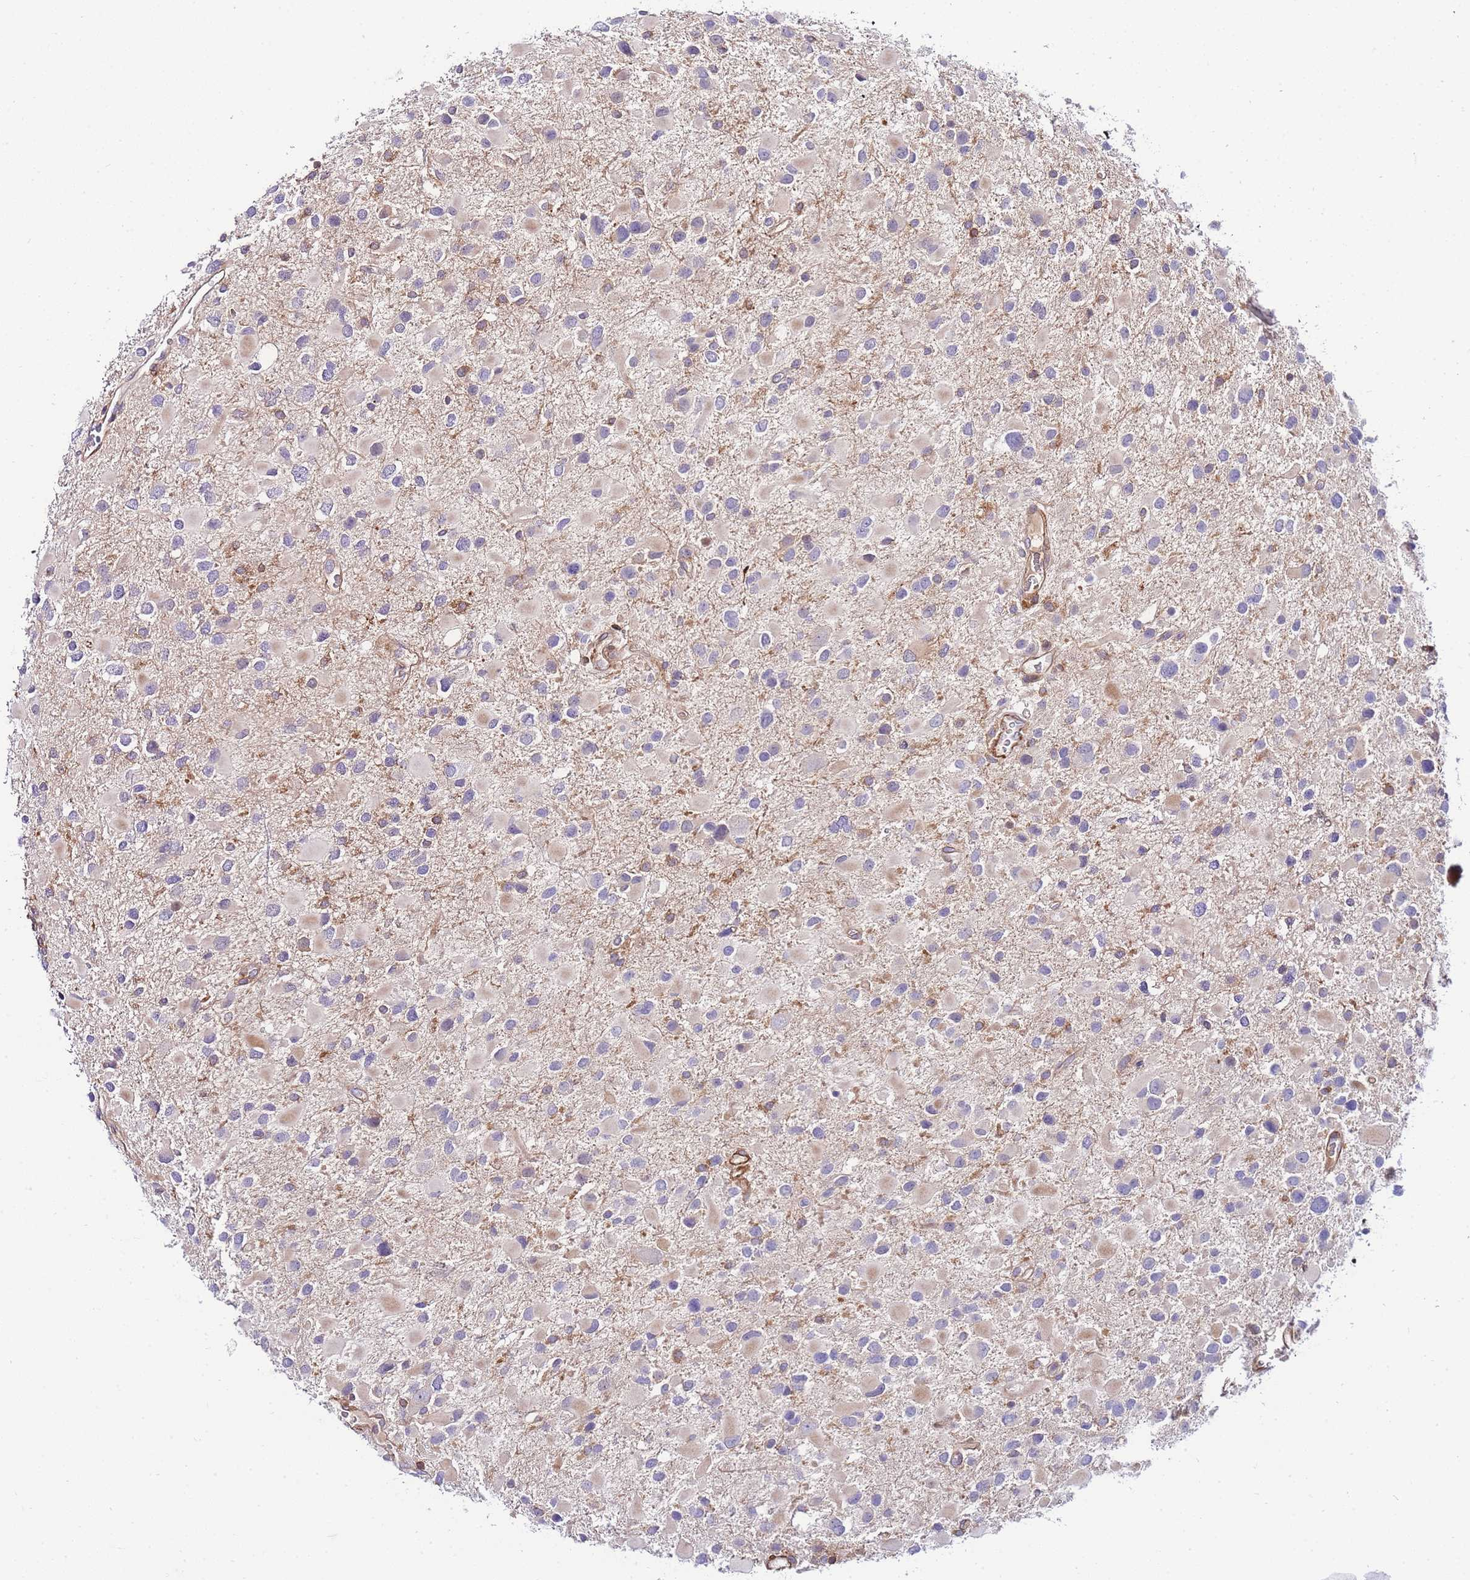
{"staining": {"intensity": "weak", "quantity": "<25%", "location": "cytoplasmic/membranous"}, "tissue": "glioma", "cell_type": "Tumor cells", "image_type": "cancer", "snomed": [{"axis": "morphology", "description": "Glioma, malignant, Low grade"}, {"axis": "topography", "description": "Brain"}], "caption": "Malignant glioma (low-grade) stained for a protein using IHC displays no positivity tumor cells.", "gene": "FBN3", "patient": {"sex": "female", "age": 32}}